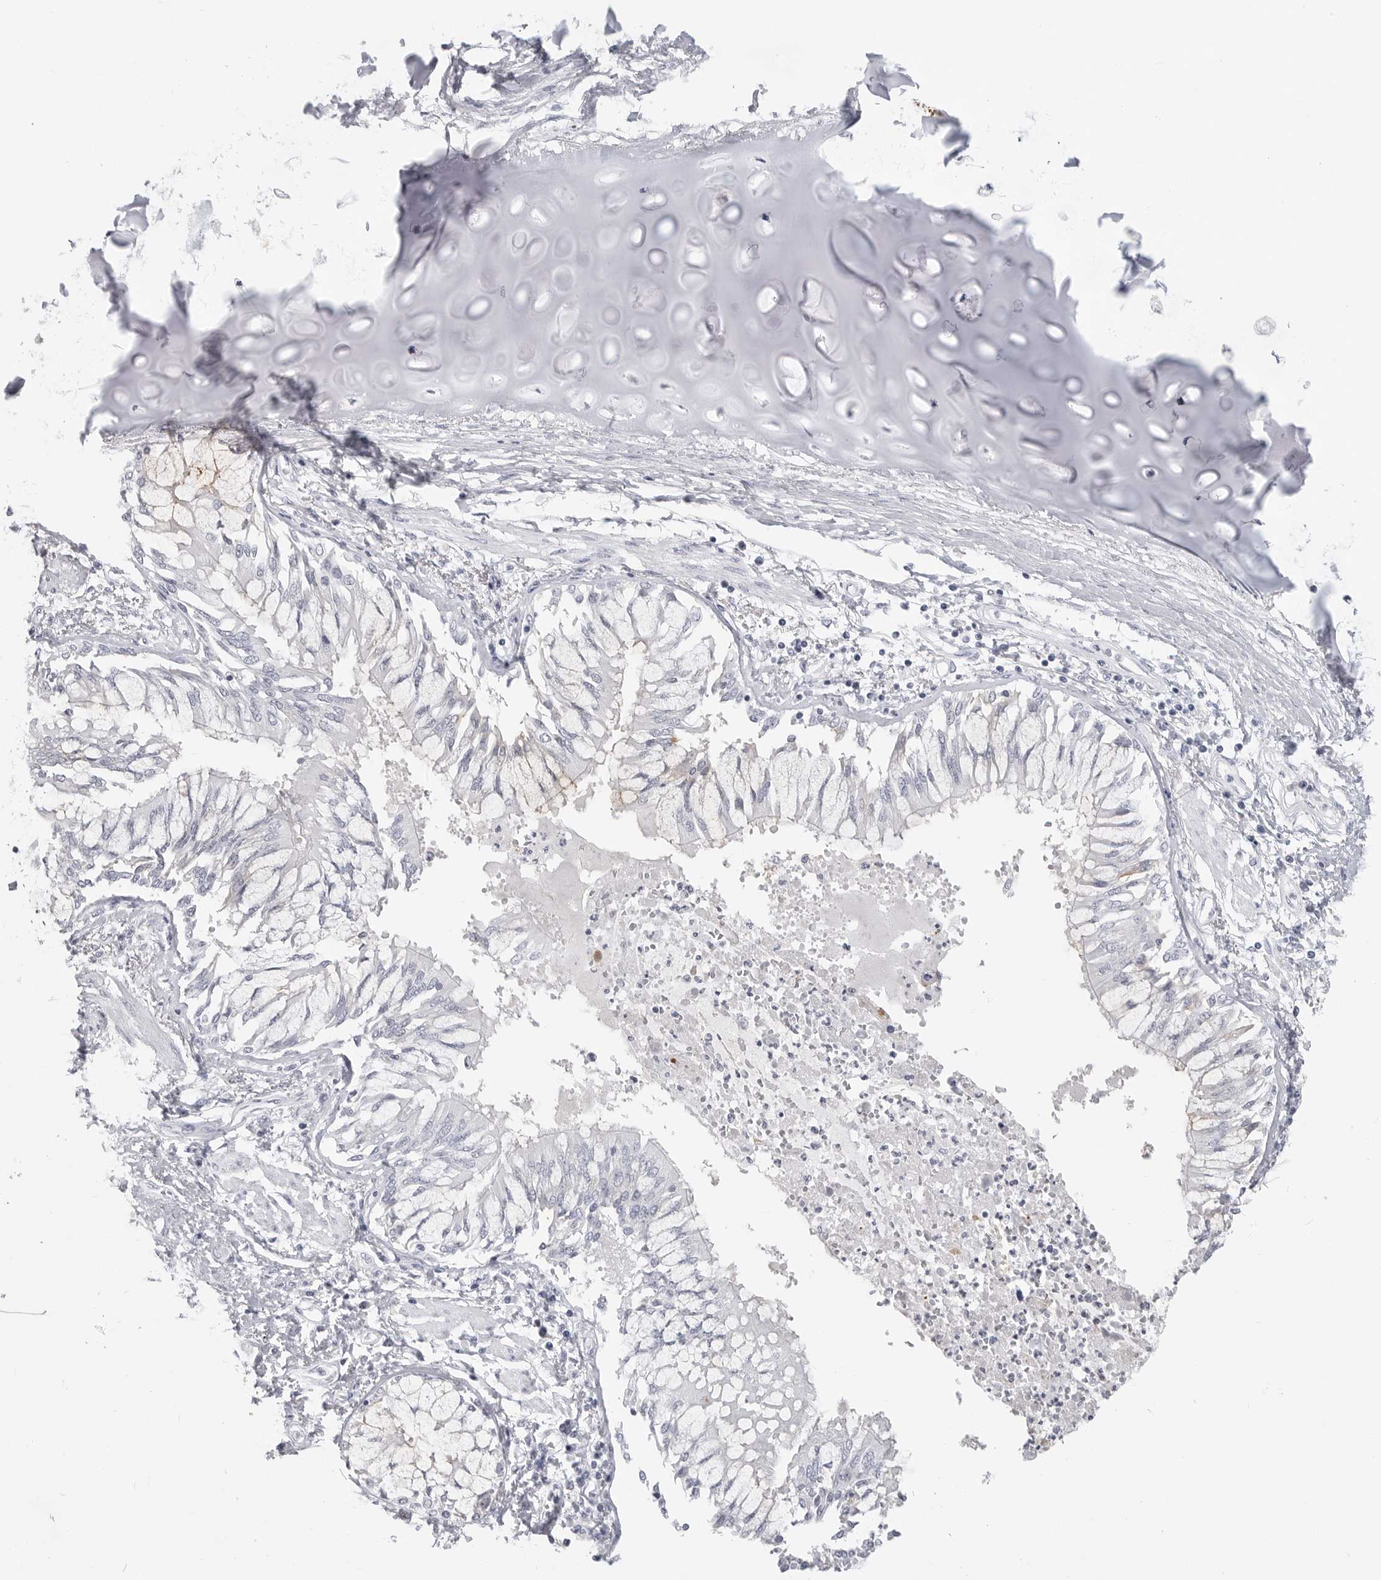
{"staining": {"intensity": "negative", "quantity": "none", "location": "none"}, "tissue": "bronchus", "cell_type": "Respiratory epithelial cells", "image_type": "normal", "snomed": [{"axis": "morphology", "description": "Normal tissue, NOS"}, {"axis": "topography", "description": "Cartilage tissue"}, {"axis": "topography", "description": "Bronchus"}, {"axis": "topography", "description": "Lung"}], "caption": "IHC of benign bronchus demonstrates no staining in respiratory epithelial cells. (Brightfield microscopy of DAB (3,3'-diaminobenzidine) IHC at high magnification).", "gene": "LY6D", "patient": {"sex": "female", "age": 49}}